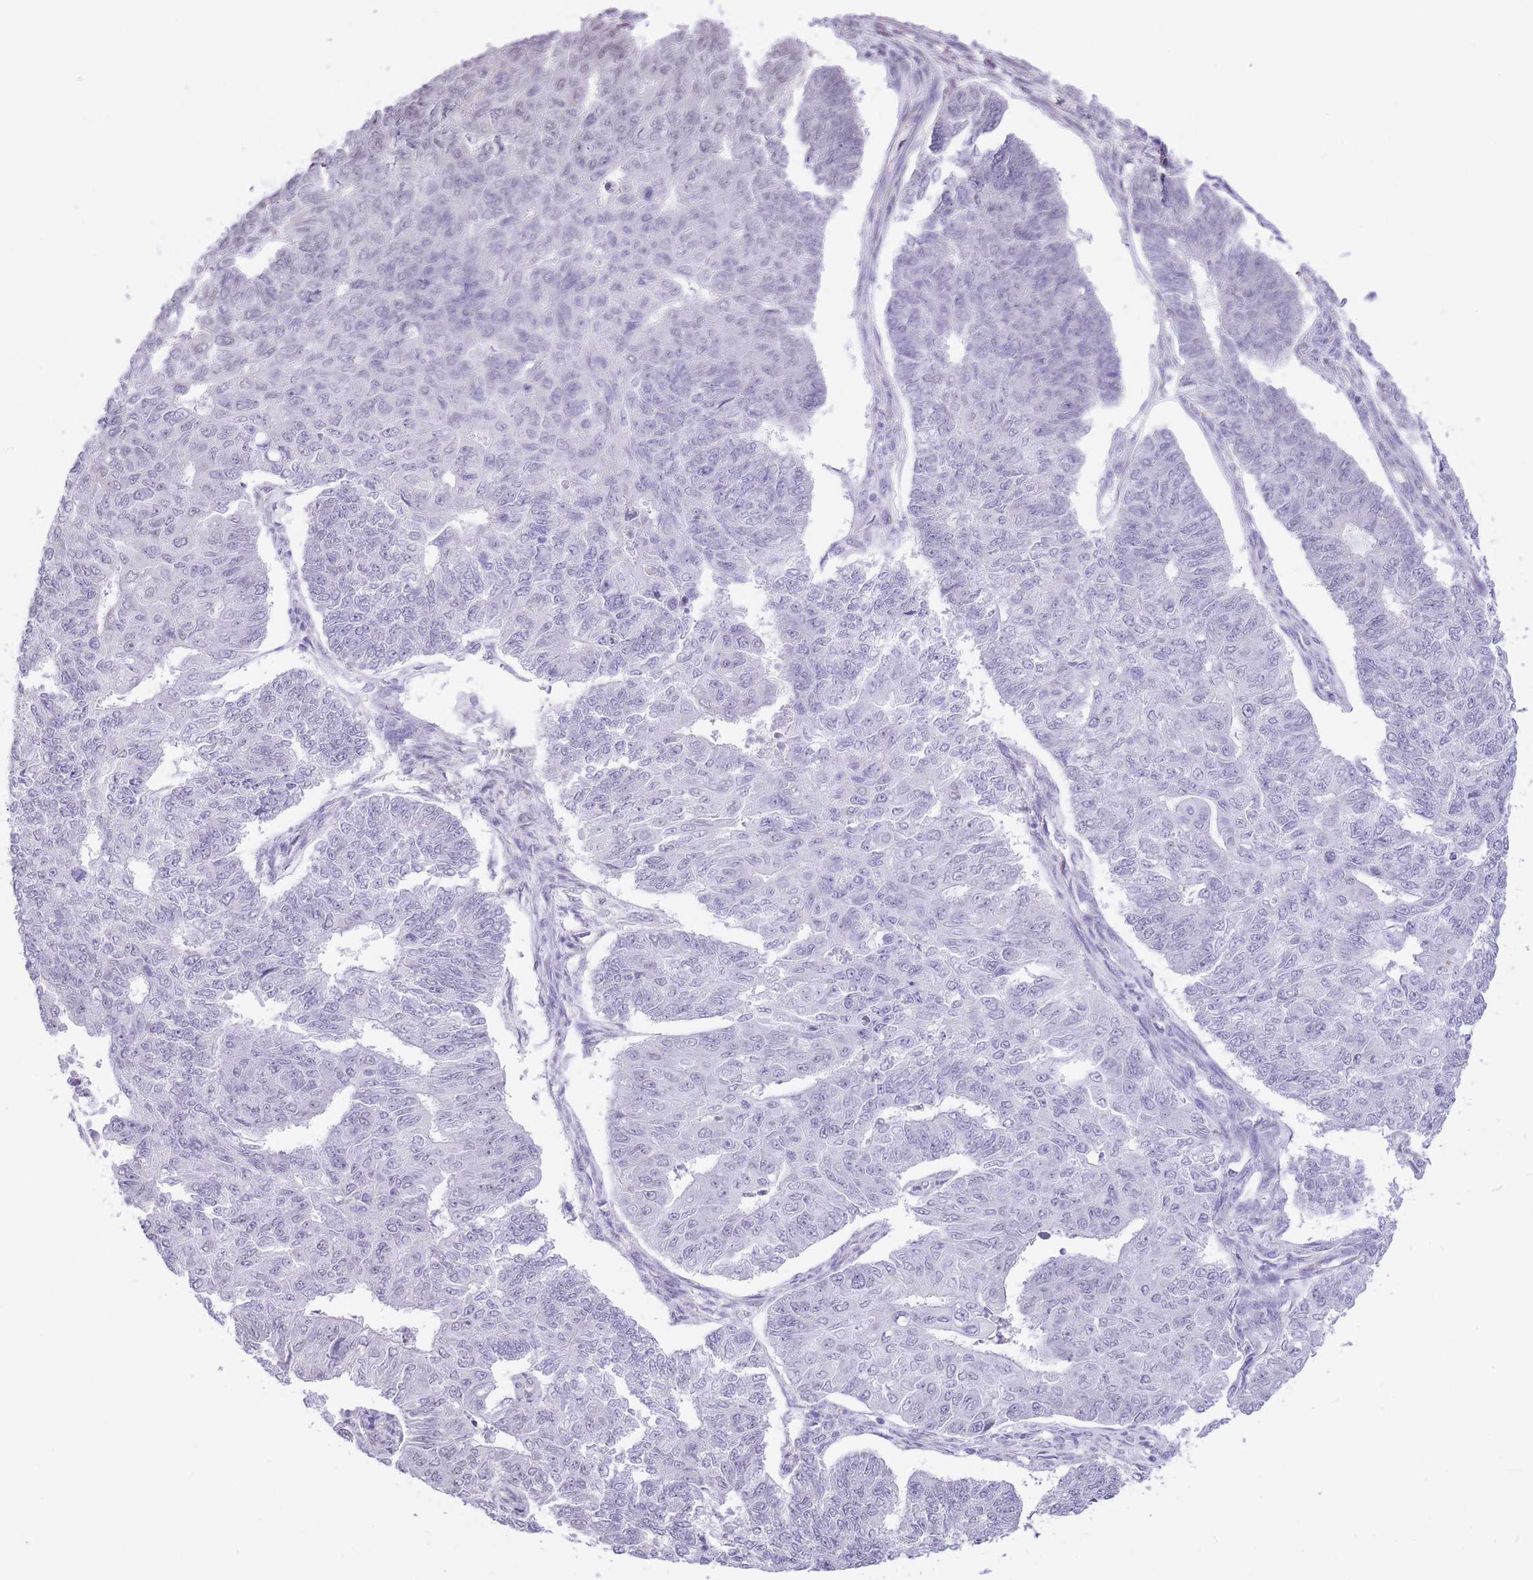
{"staining": {"intensity": "negative", "quantity": "none", "location": "none"}, "tissue": "endometrial cancer", "cell_type": "Tumor cells", "image_type": "cancer", "snomed": [{"axis": "morphology", "description": "Adenocarcinoma, NOS"}, {"axis": "topography", "description": "Endometrium"}], "caption": "The micrograph displays no significant staining in tumor cells of endometrial cancer (adenocarcinoma).", "gene": "PSG8", "patient": {"sex": "female", "age": 32}}